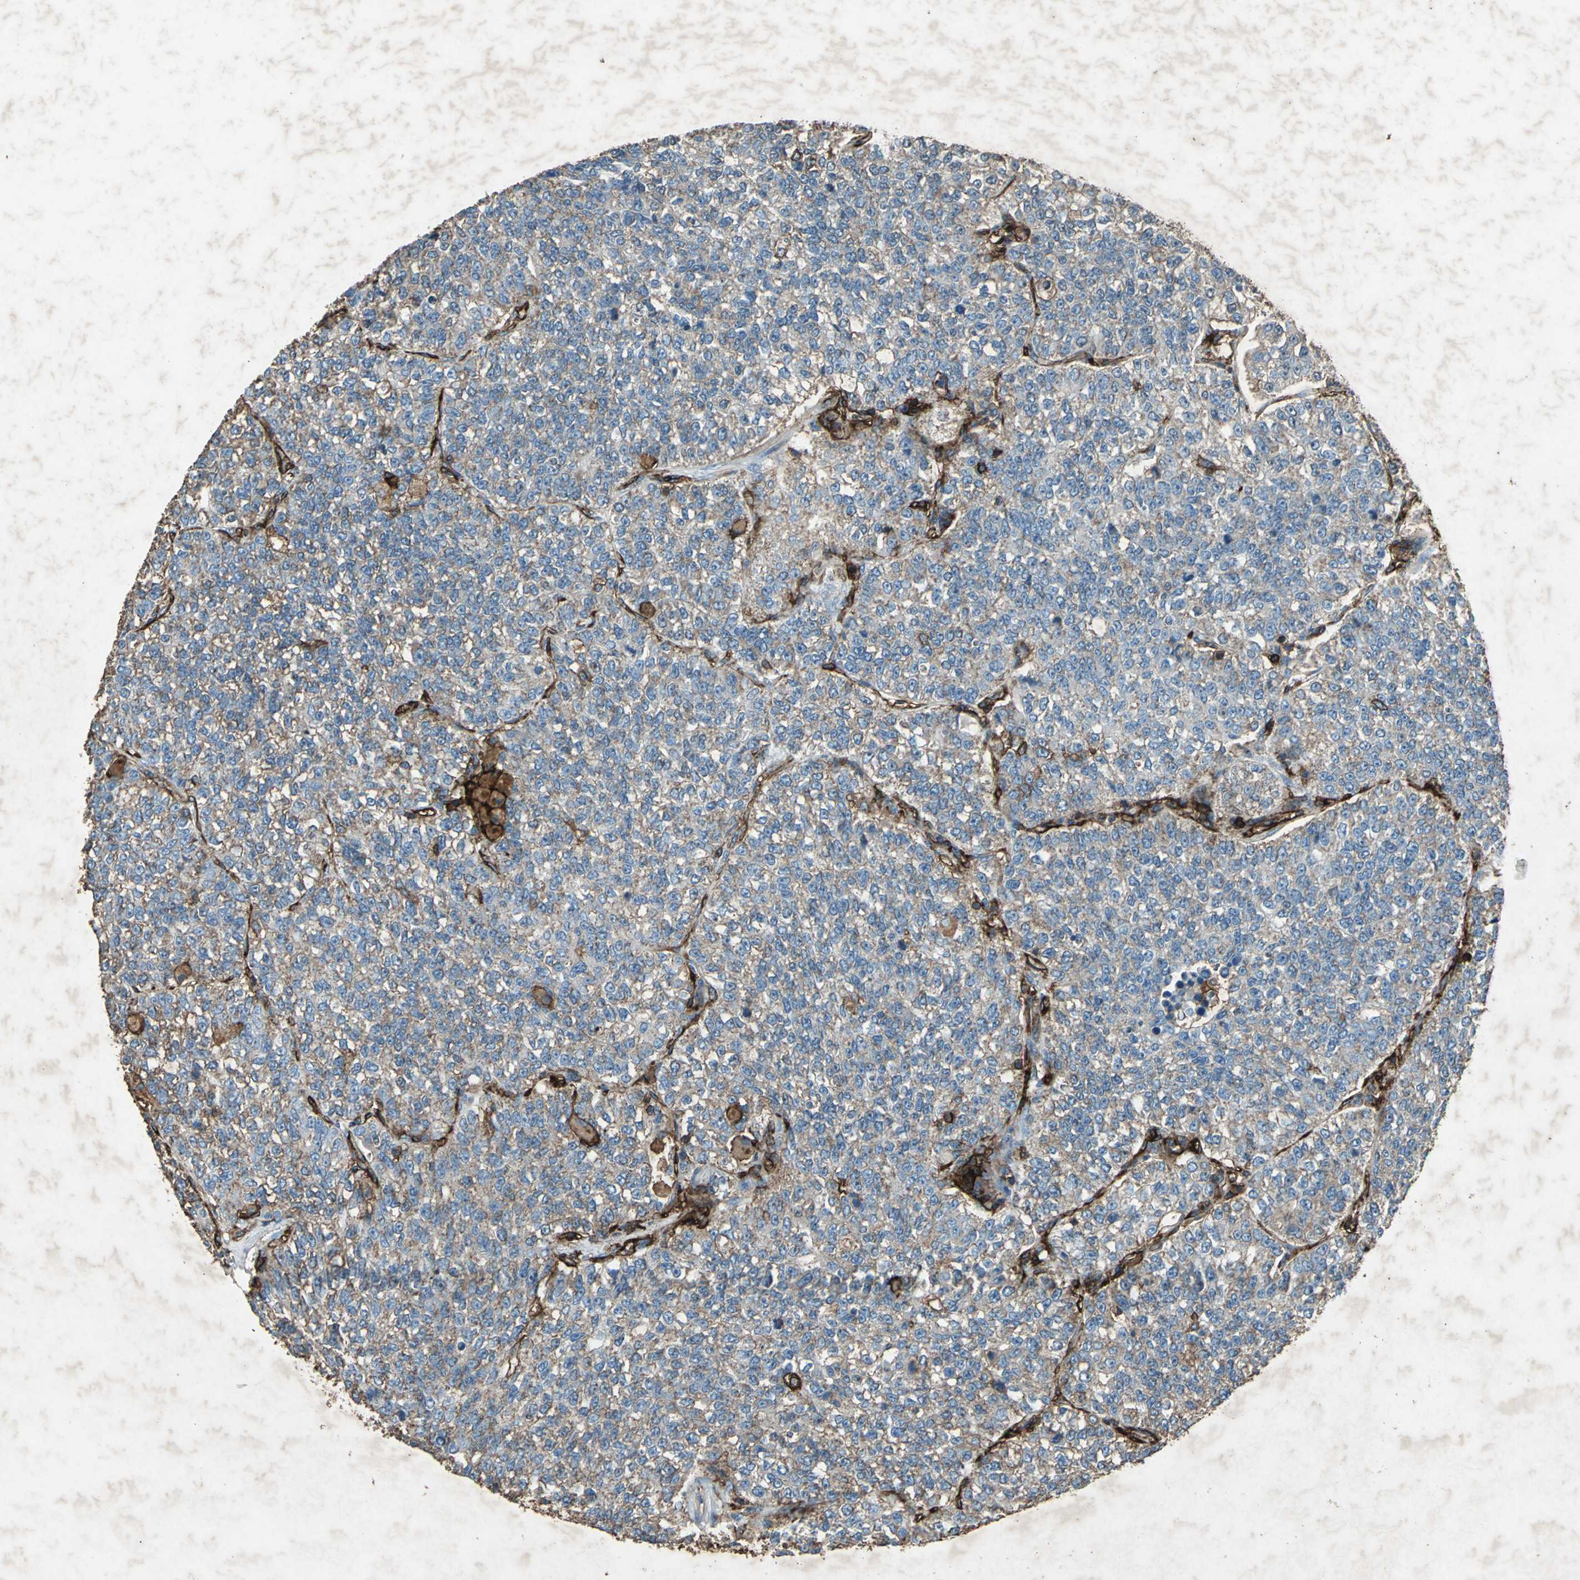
{"staining": {"intensity": "weak", "quantity": ">75%", "location": "cytoplasmic/membranous"}, "tissue": "lung cancer", "cell_type": "Tumor cells", "image_type": "cancer", "snomed": [{"axis": "morphology", "description": "Adenocarcinoma, NOS"}, {"axis": "topography", "description": "Lung"}], "caption": "Immunohistochemical staining of human lung cancer shows weak cytoplasmic/membranous protein expression in about >75% of tumor cells. (DAB = brown stain, brightfield microscopy at high magnification).", "gene": "CCR6", "patient": {"sex": "male", "age": 49}}